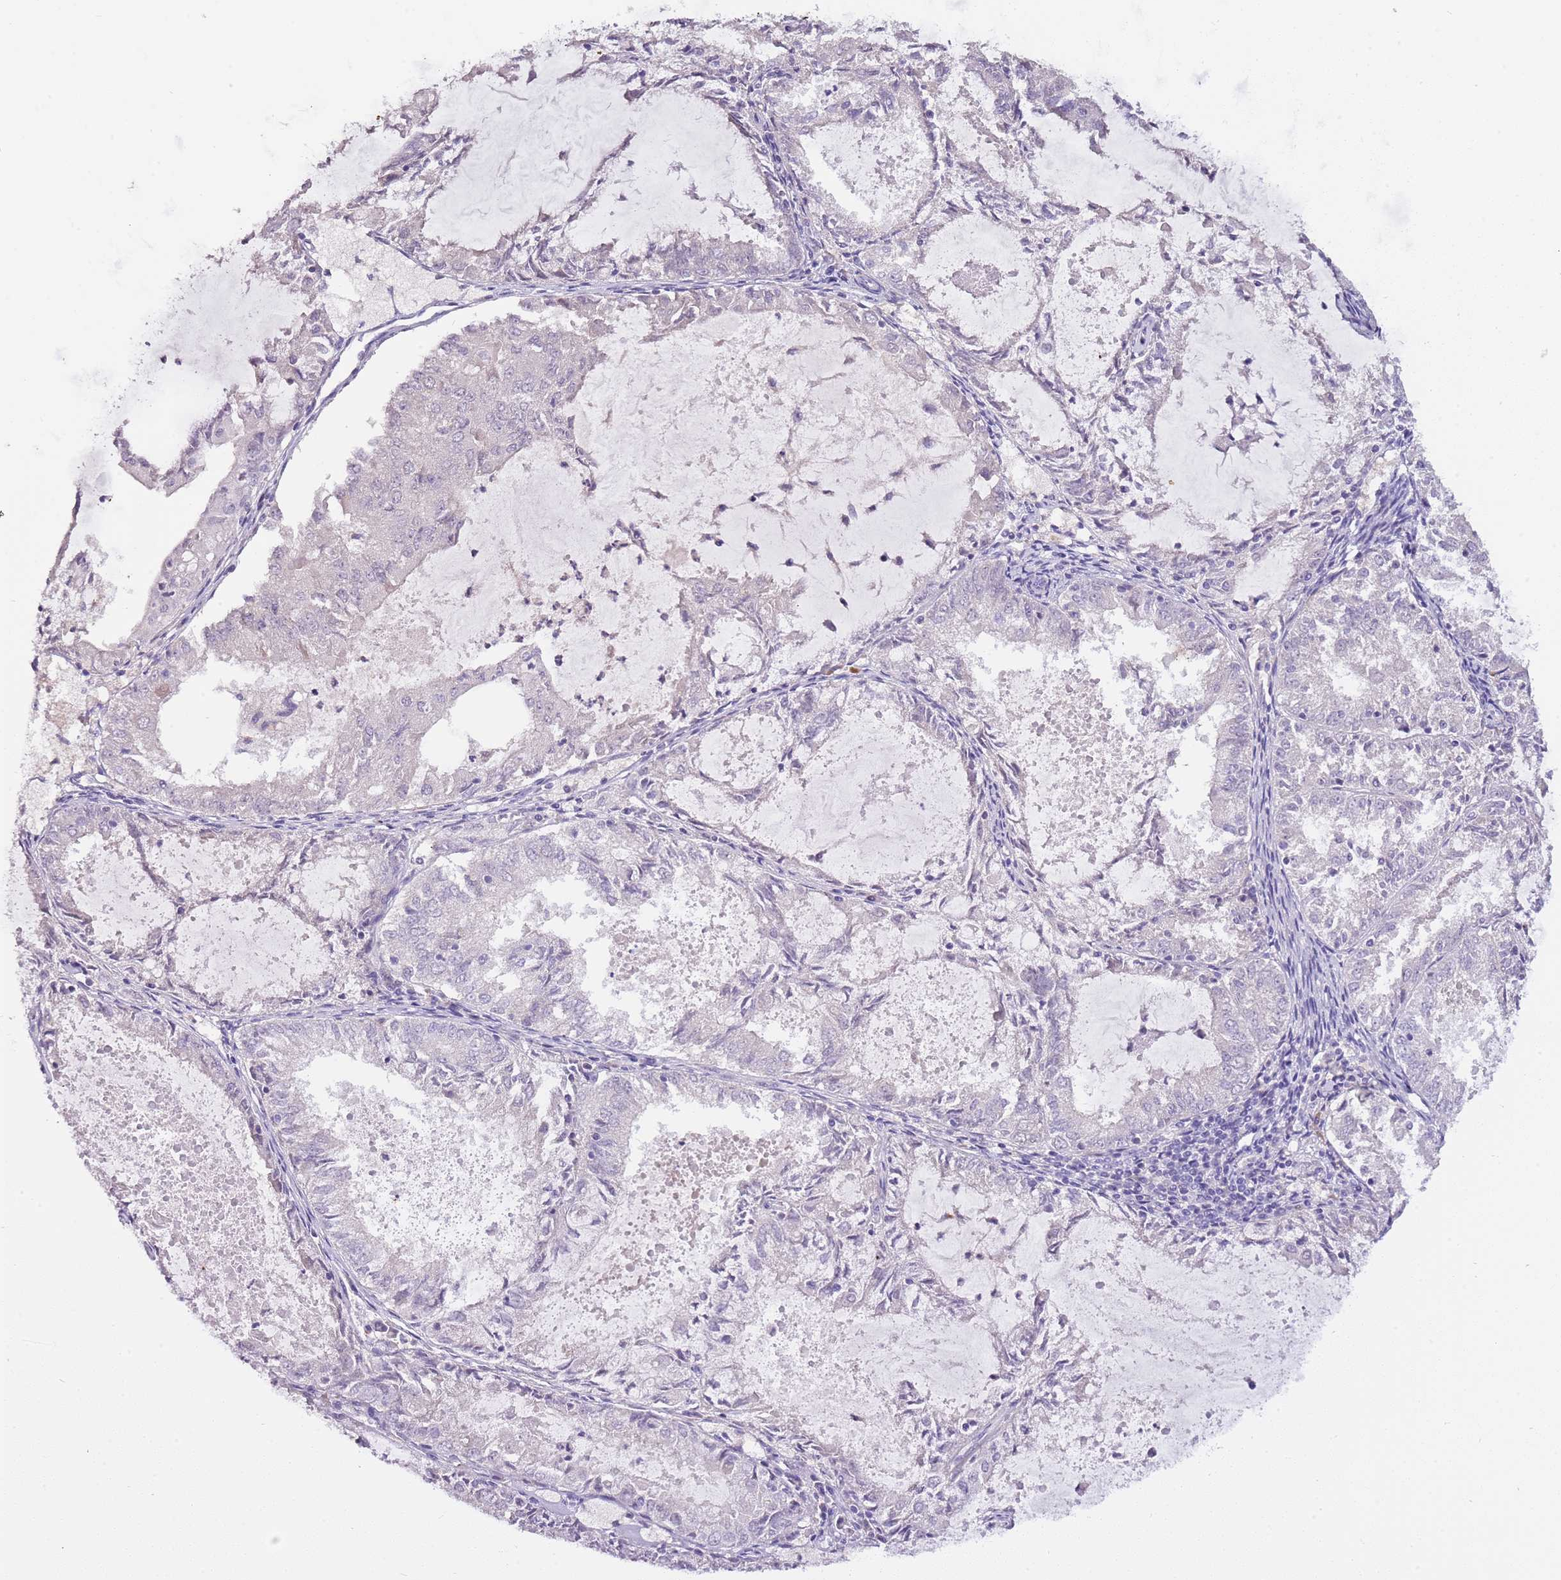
{"staining": {"intensity": "negative", "quantity": "none", "location": "none"}, "tissue": "endometrial cancer", "cell_type": "Tumor cells", "image_type": "cancer", "snomed": [{"axis": "morphology", "description": "Adenocarcinoma, NOS"}, {"axis": "topography", "description": "Endometrium"}], "caption": "This is an immunohistochemistry micrograph of endometrial adenocarcinoma. There is no expression in tumor cells.", "gene": "NKX2-3", "patient": {"sex": "female", "age": 57}}